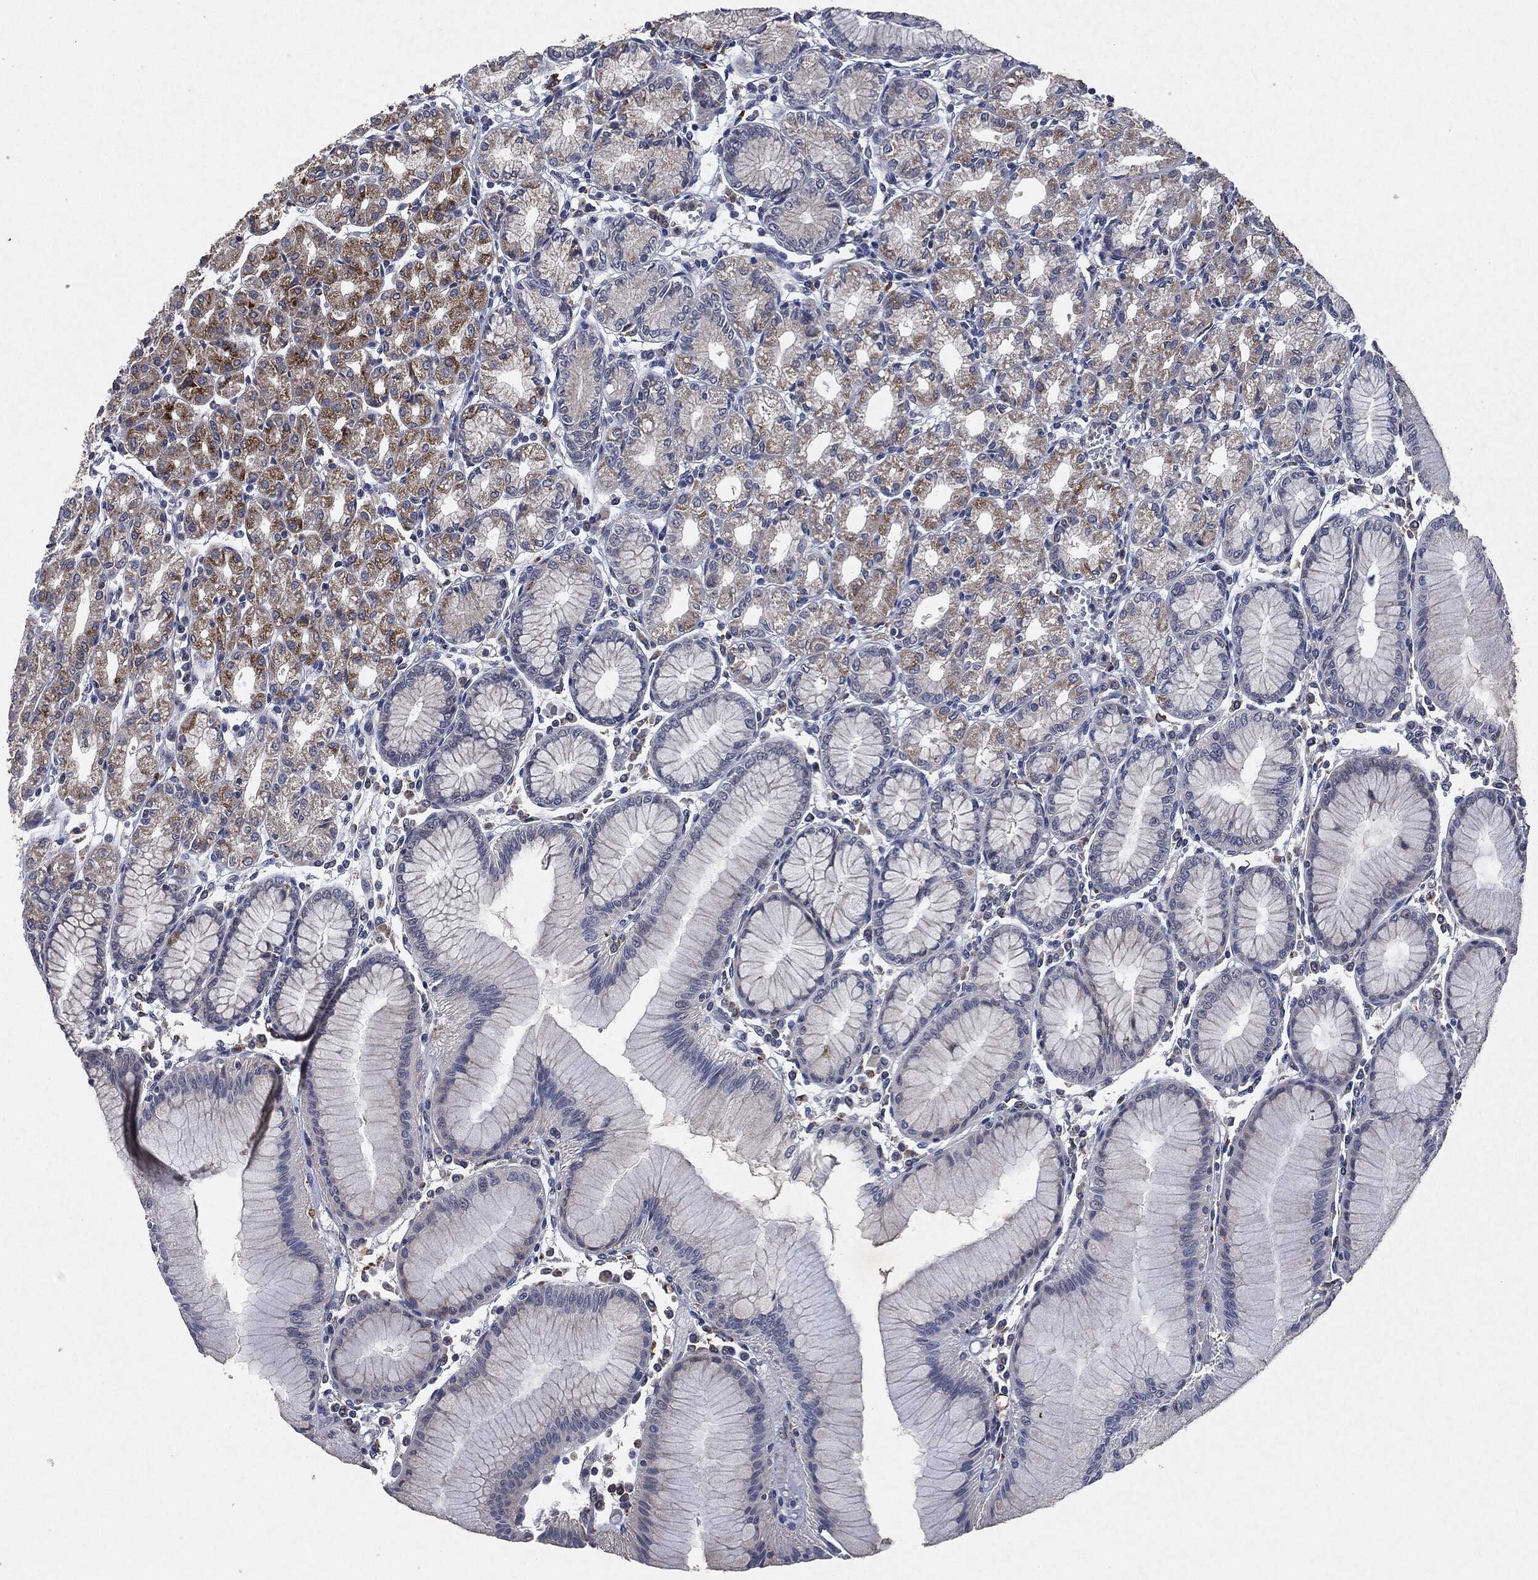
{"staining": {"intensity": "moderate", "quantity": "25%-75%", "location": "cytoplasmic/membranous"}, "tissue": "stomach", "cell_type": "Glandular cells", "image_type": "normal", "snomed": [{"axis": "morphology", "description": "Normal tissue, NOS"}, {"axis": "topography", "description": "Stomach"}], "caption": "DAB immunohistochemical staining of unremarkable human stomach shows moderate cytoplasmic/membranous protein staining in about 25%-75% of glandular cells.", "gene": "SLC31A2", "patient": {"sex": "female", "age": 57}}